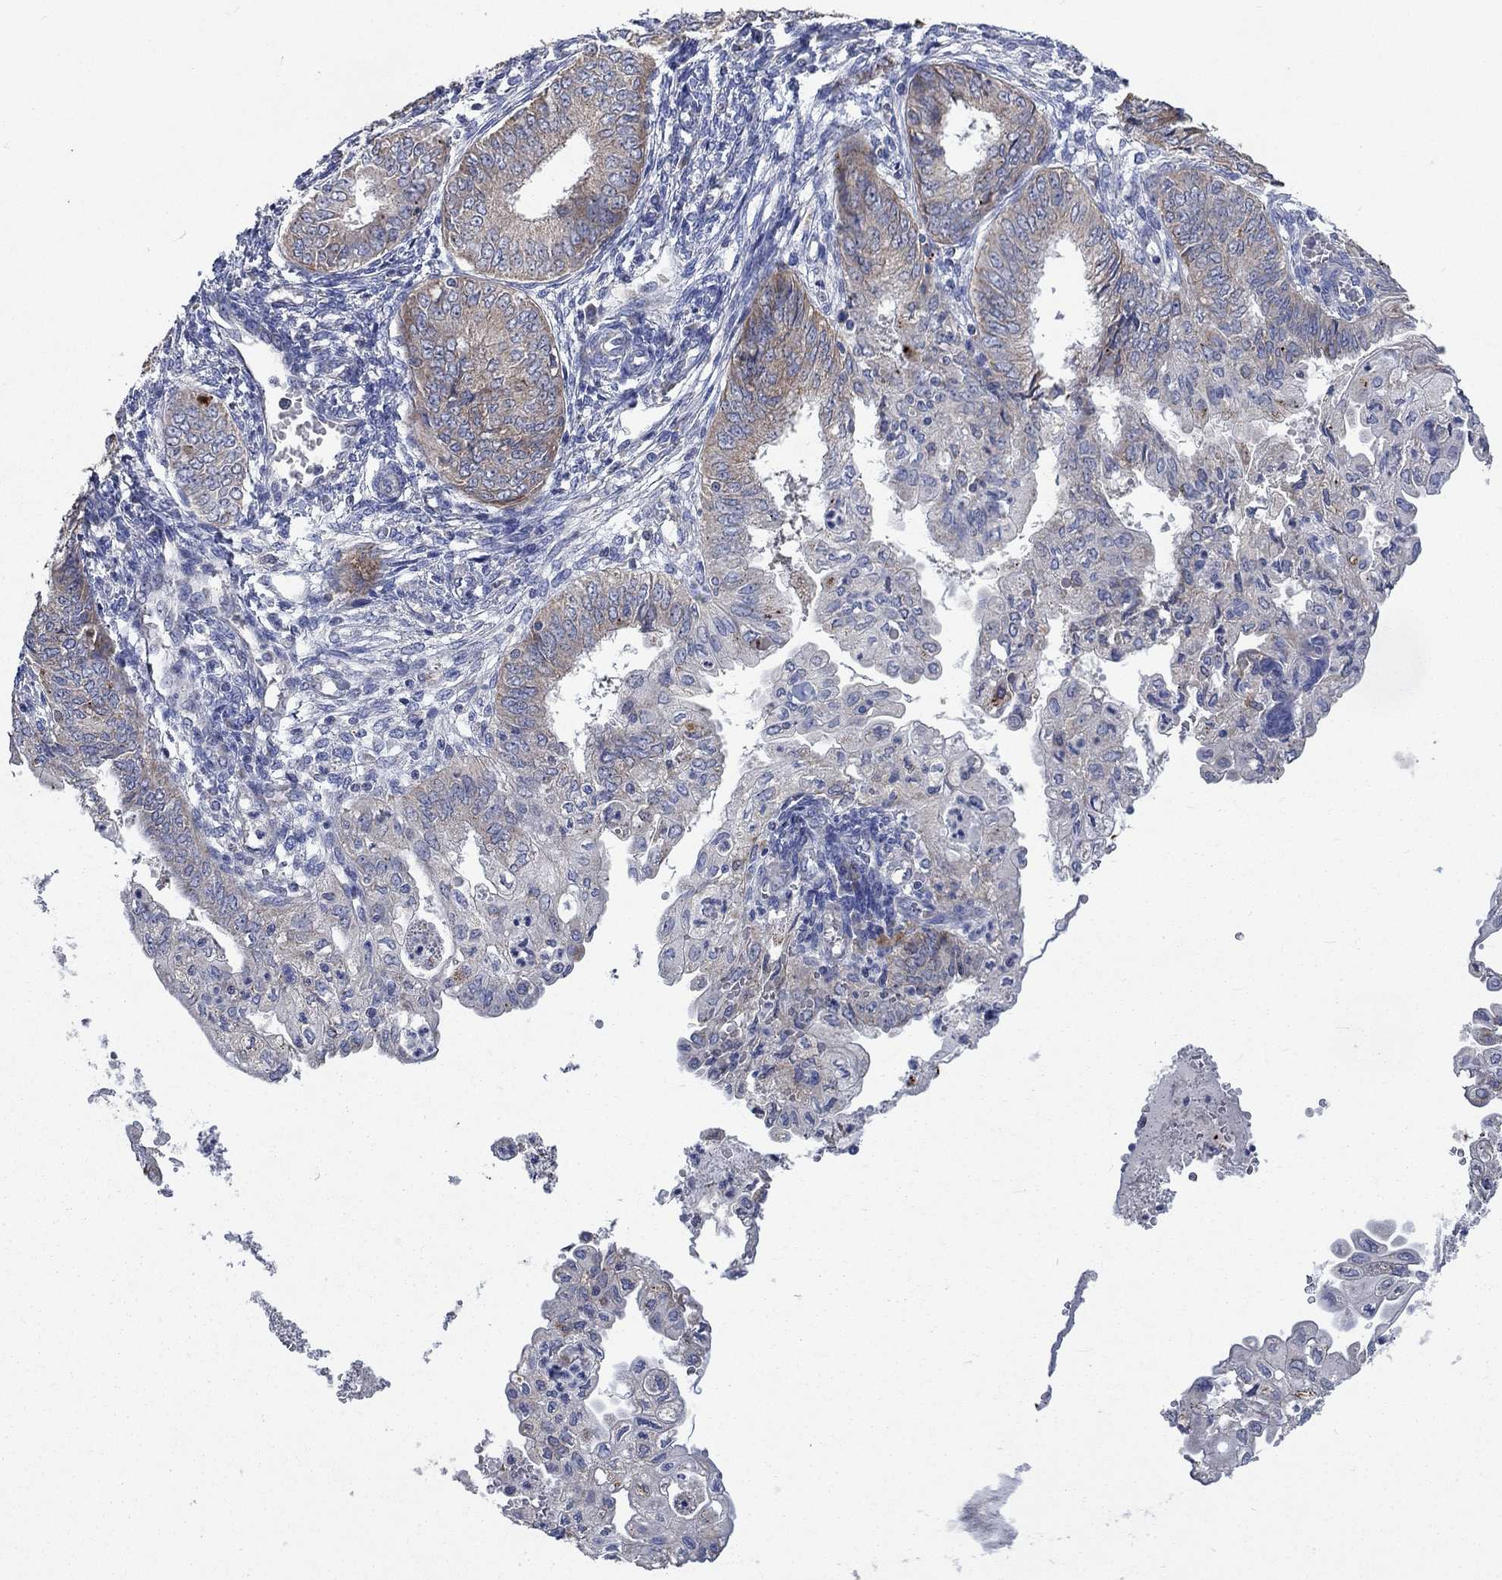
{"staining": {"intensity": "weak", "quantity": "25%-75%", "location": "cytoplasmic/membranous"}, "tissue": "endometrial cancer", "cell_type": "Tumor cells", "image_type": "cancer", "snomed": [{"axis": "morphology", "description": "Adenocarcinoma, NOS"}, {"axis": "topography", "description": "Endometrium"}], "caption": "Immunohistochemical staining of endometrial cancer reveals weak cytoplasmic/membranous protein staining in about 25%-75% of tumor cells.", "gene": "UGT8", "patient": {"sex": "female", "age": 68}}